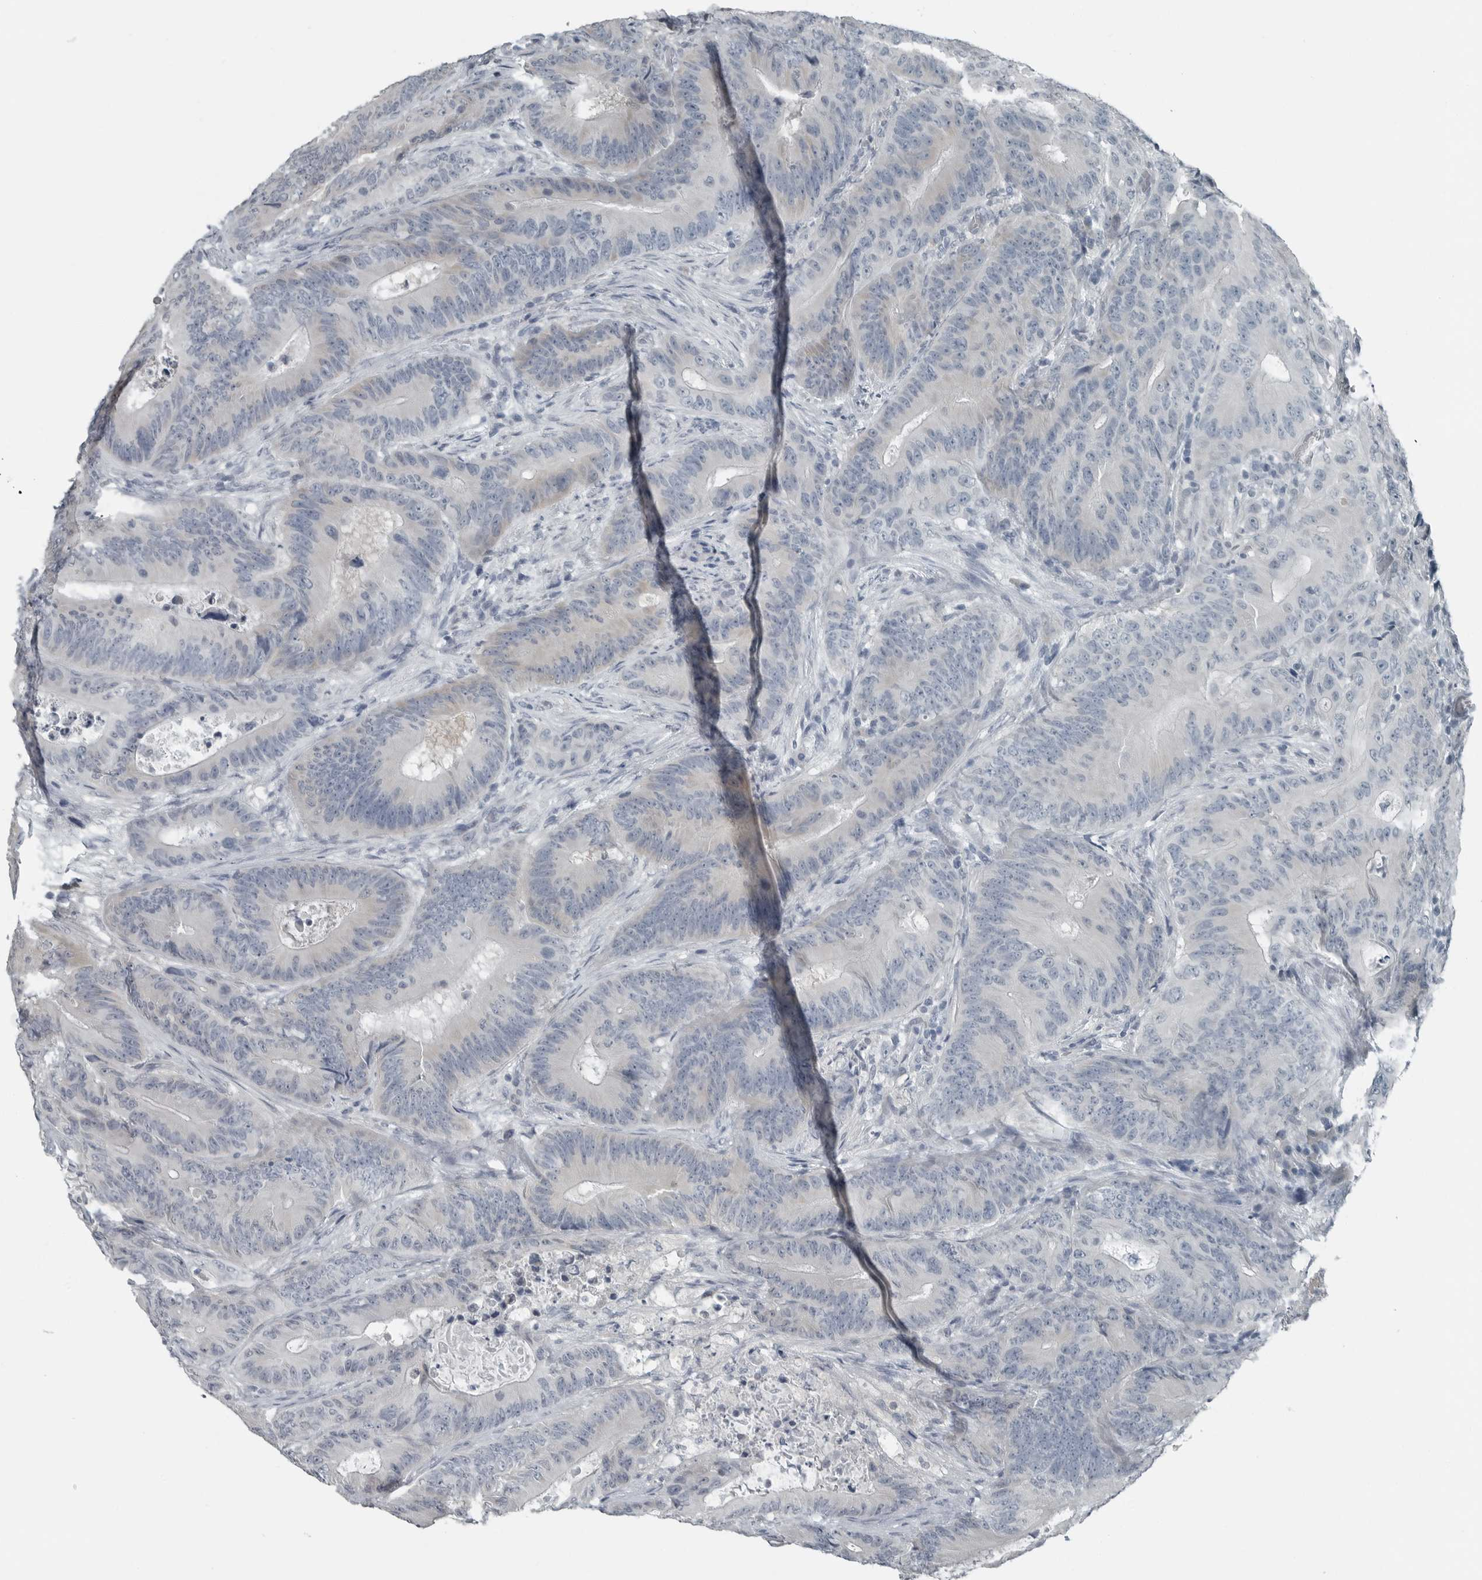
{"staining": {"intensity": "negative", "quantity": "none", "location": "none"}, "tissue": "colorectal cancer", "cell_type": "Tumor cells", "image_type": "cancer", "snomed": [{"axis": "morphology", "description": "Adenocarcinoma, NOS"}, {"axis": "topography", "description": "Colon"}], "caption": "Adenocarcinoma (colorectal) was stained to show a protein in brown. There is no significant staining in tumor cells. Nuclei are stained in blue.", "gene": "KYAT1", "patient": {"sex": "male", "age": 83}}